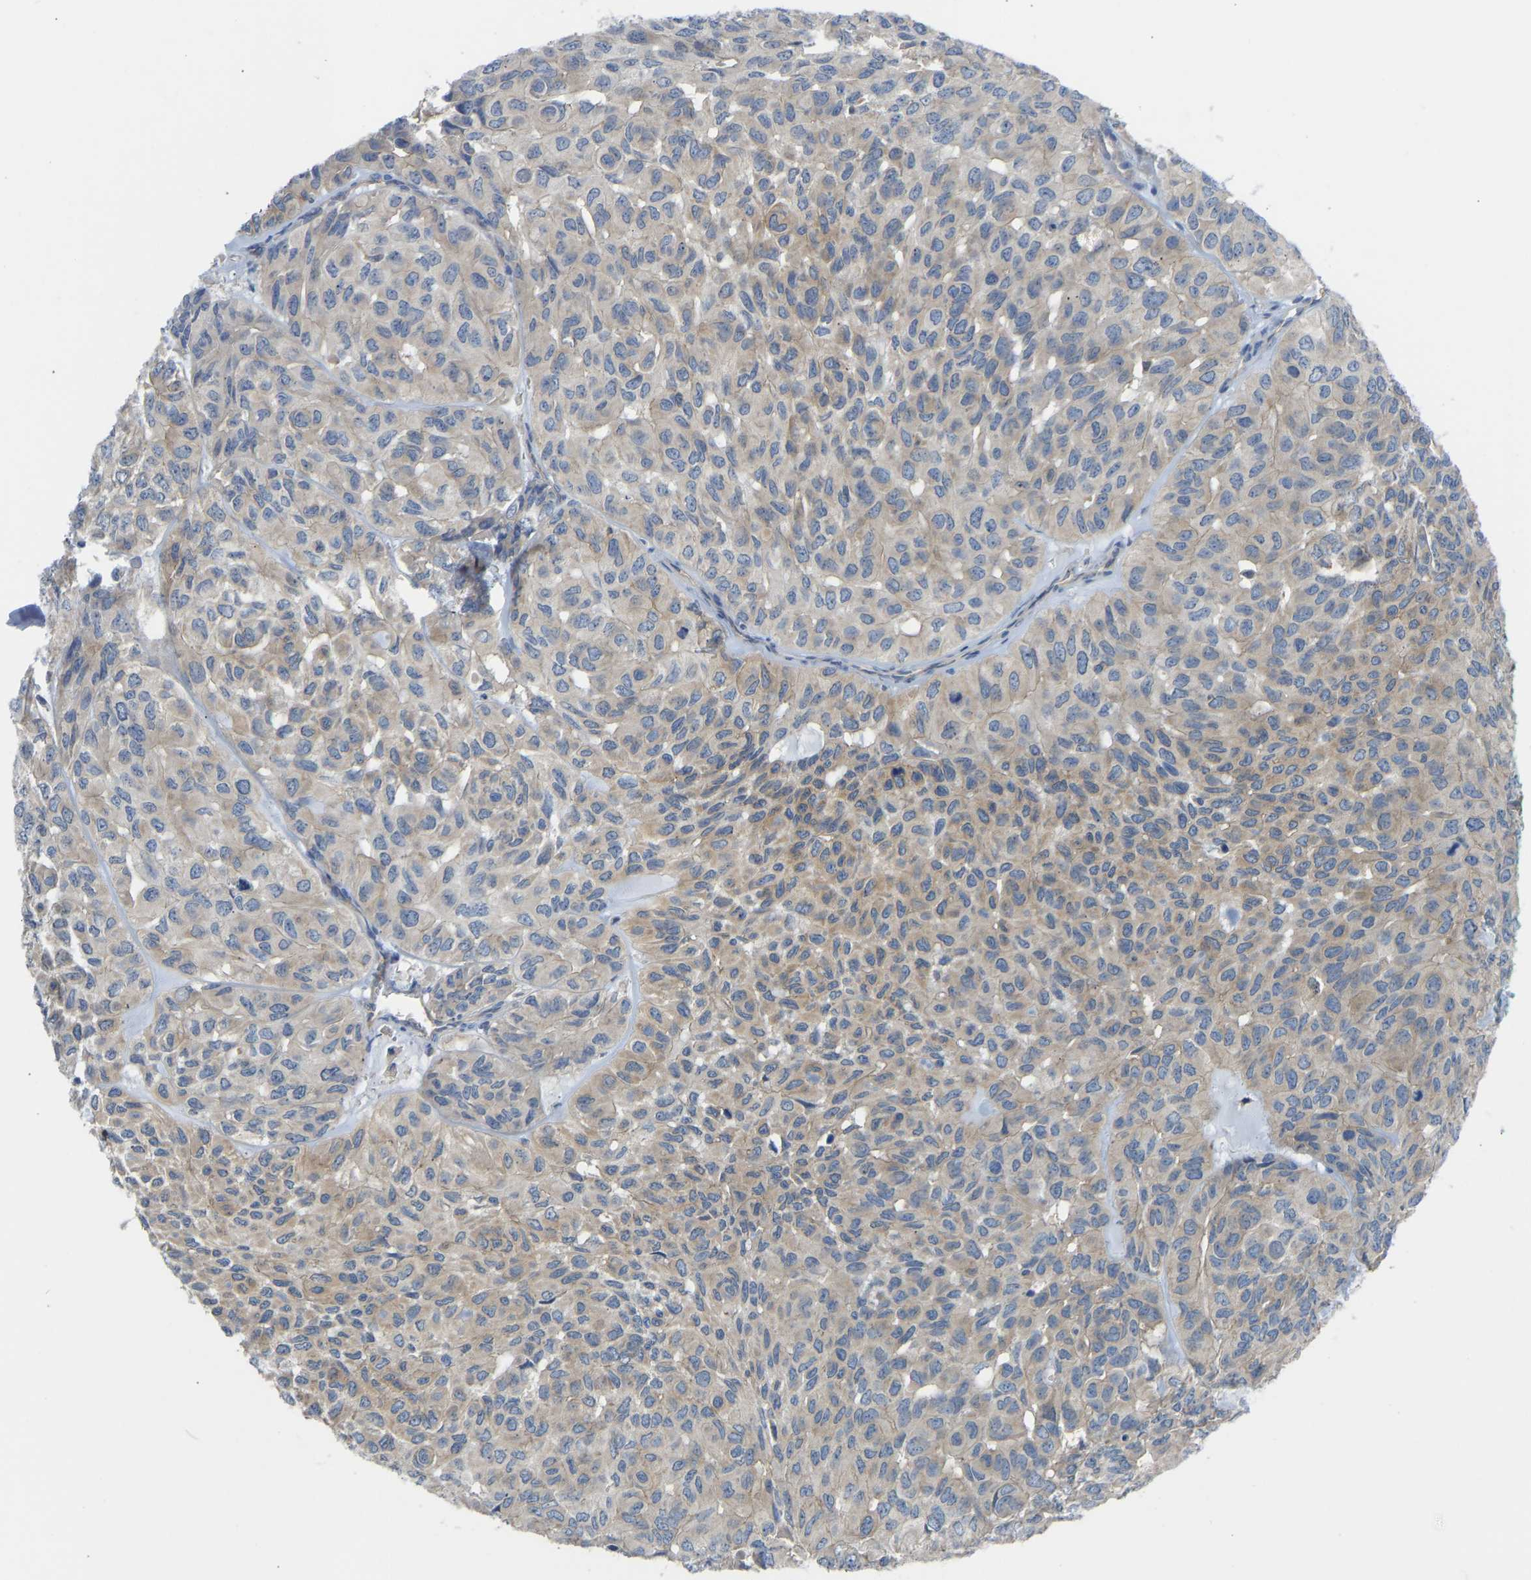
{"staining": {"intensity": "weak", "quantity": ">75%", "location": "cytoplasmic/membranous"}, "tissue": "head and neck cancer", "cell_type": "Tumor cells", "image_type": "cancer", "snomed": [{"axis": "morphology", "description": "Adenocarcinoma, NOS"}, {"axis": "topography", "description": "Salivary gland, NOS"}, {"axis": "topography", "description": "Head-Neck"}], "caption": "Adenocarcinoma (head and neck) was stained to show a protein in brown. There is low levels of weak cytoplasmic/membranous expression in about >75% of tumor cells.", "gene": "PPP3CA", "patient": {"sex": "female", "age": 76}}